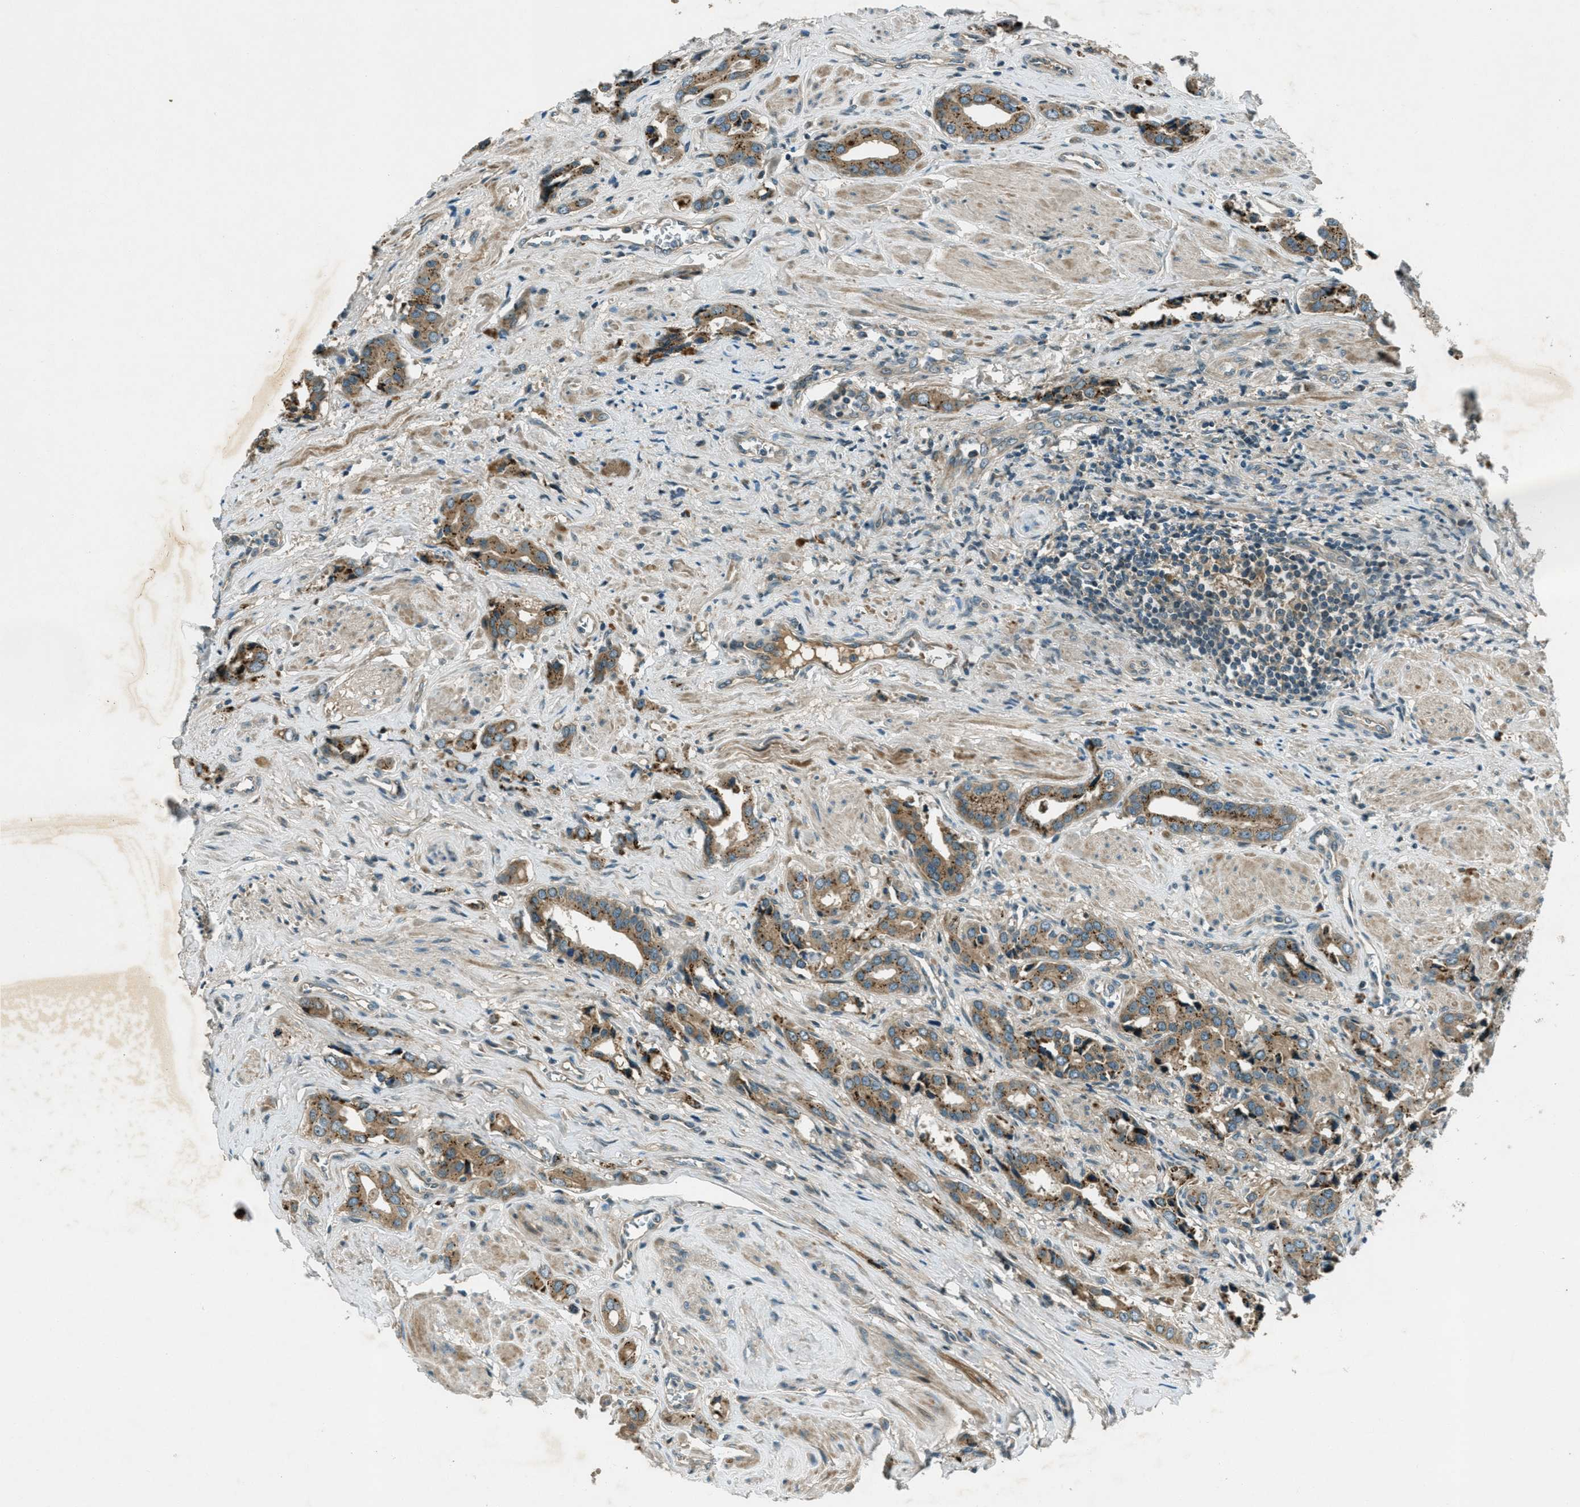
{"staining": {"intensity": "moderate", "quantity": ">75%", "location": "cytoplasmic/membranous"}, "tissue": "prostate cancer", "cell_type": "Tumor cells", "image_type": "cancer", "snomed": [{"axis": "morphology", "description": "Adenocarcinoma, High grade"}, {"axis": "topography", "description": "Prostate"}], "caption": "Brown immunohistochemical staining in prostate cancer displays moderate cytoplasmic/membranous positivity in about >75% of tumor cells.", "gene": "STK11", "patient": {"sex": "male", "age": 52}}